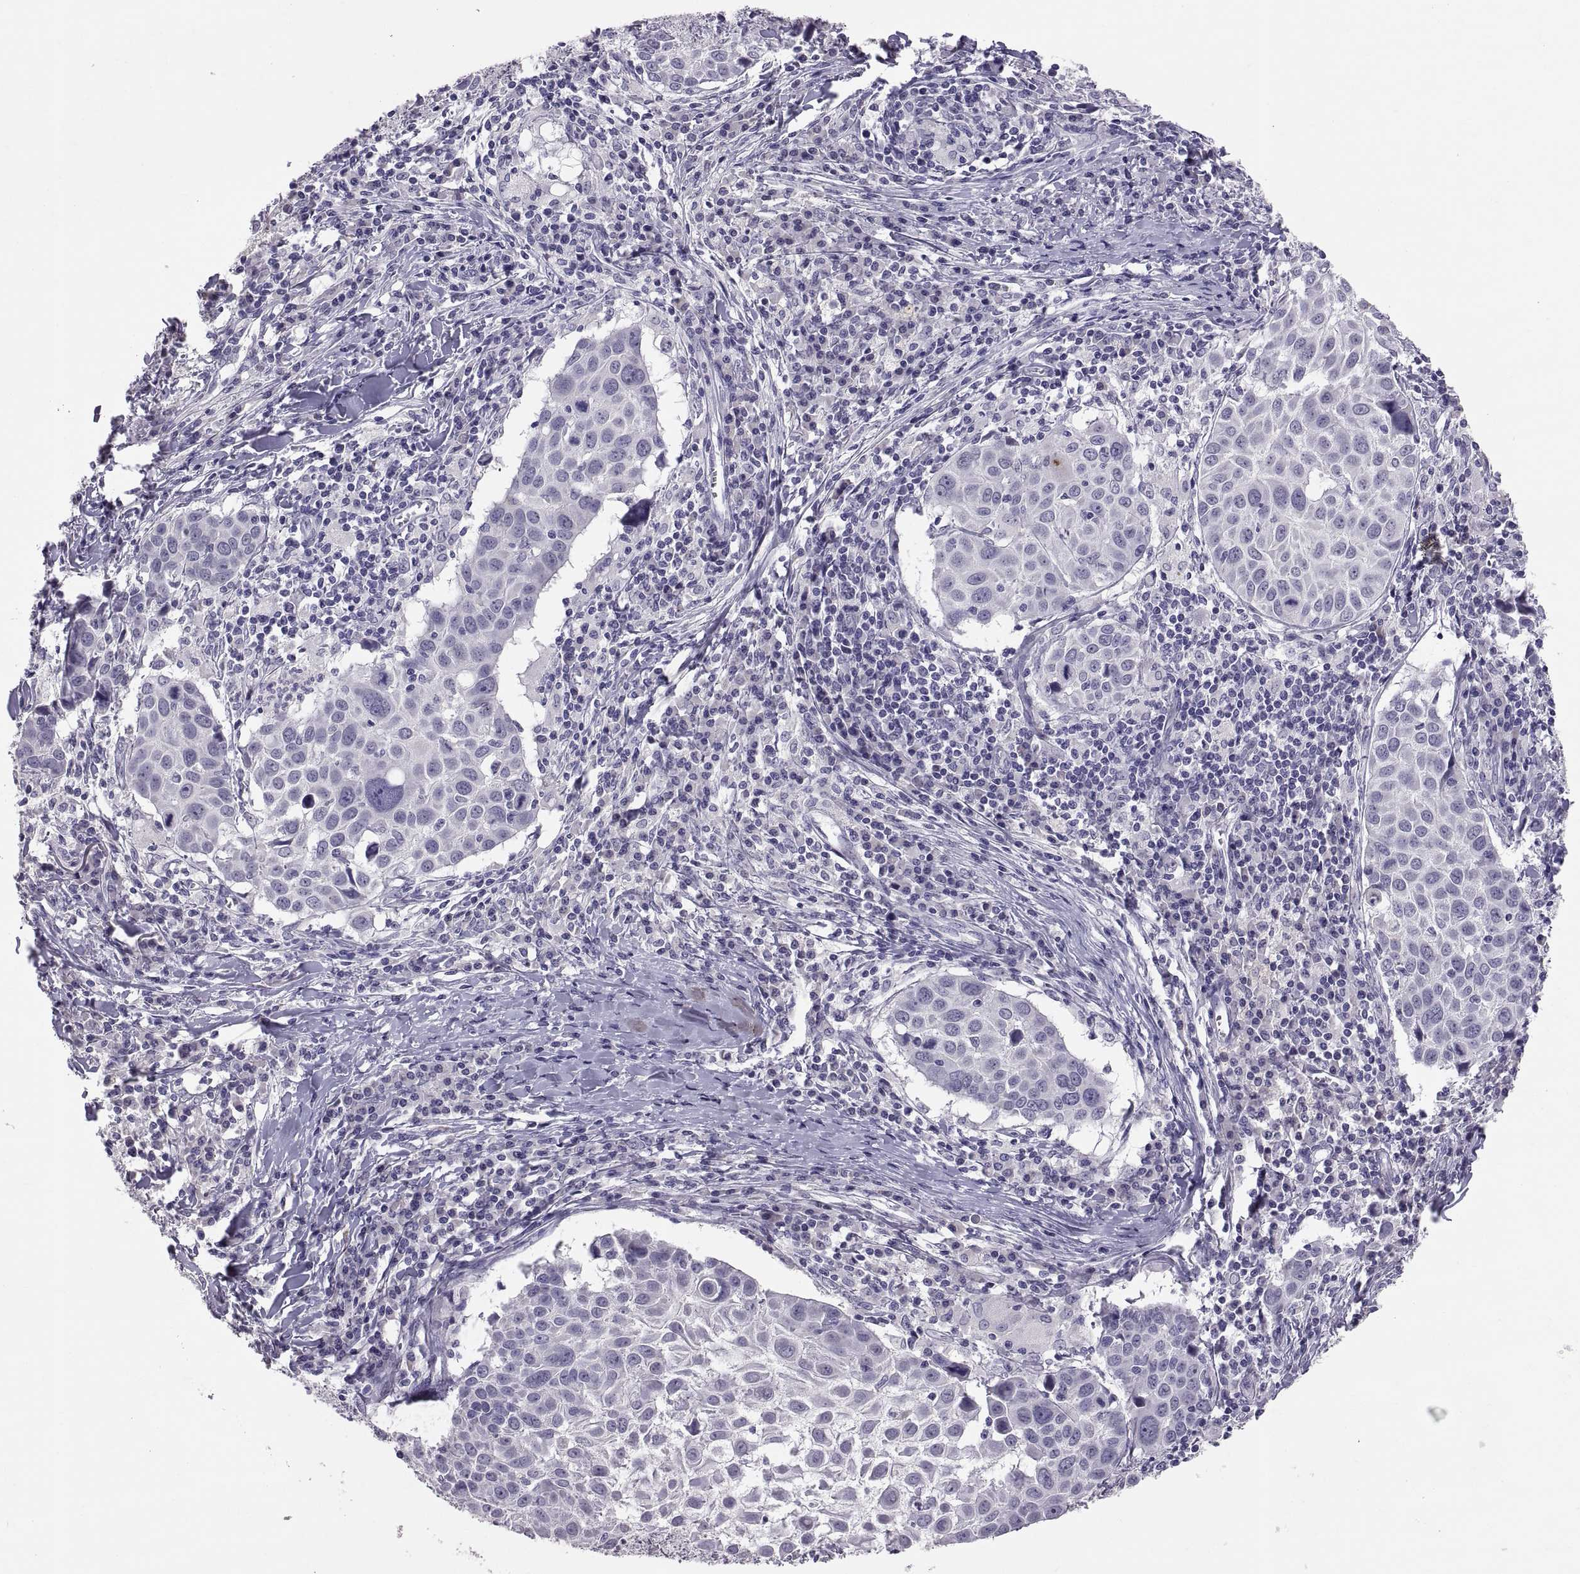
{"staining": {"intensity": "negative", "quantity": "none", "location": "none"}, "tissue": "lung cancer", "cell_type": "Tumor cells", "image_type": "cancer", "snomed": [{"axis": "morphology", "description": "Squamous cell carcinoma, NOS"}, {"axis": "topography", "description": "Lung"}], "caption": "An image of lung cancer (squamous cell carcinoma) stained for a protein demonstrates no brown staining in tumor cells.", "gene": "PTN", "patient": {"sex": "male", "age": 57}}